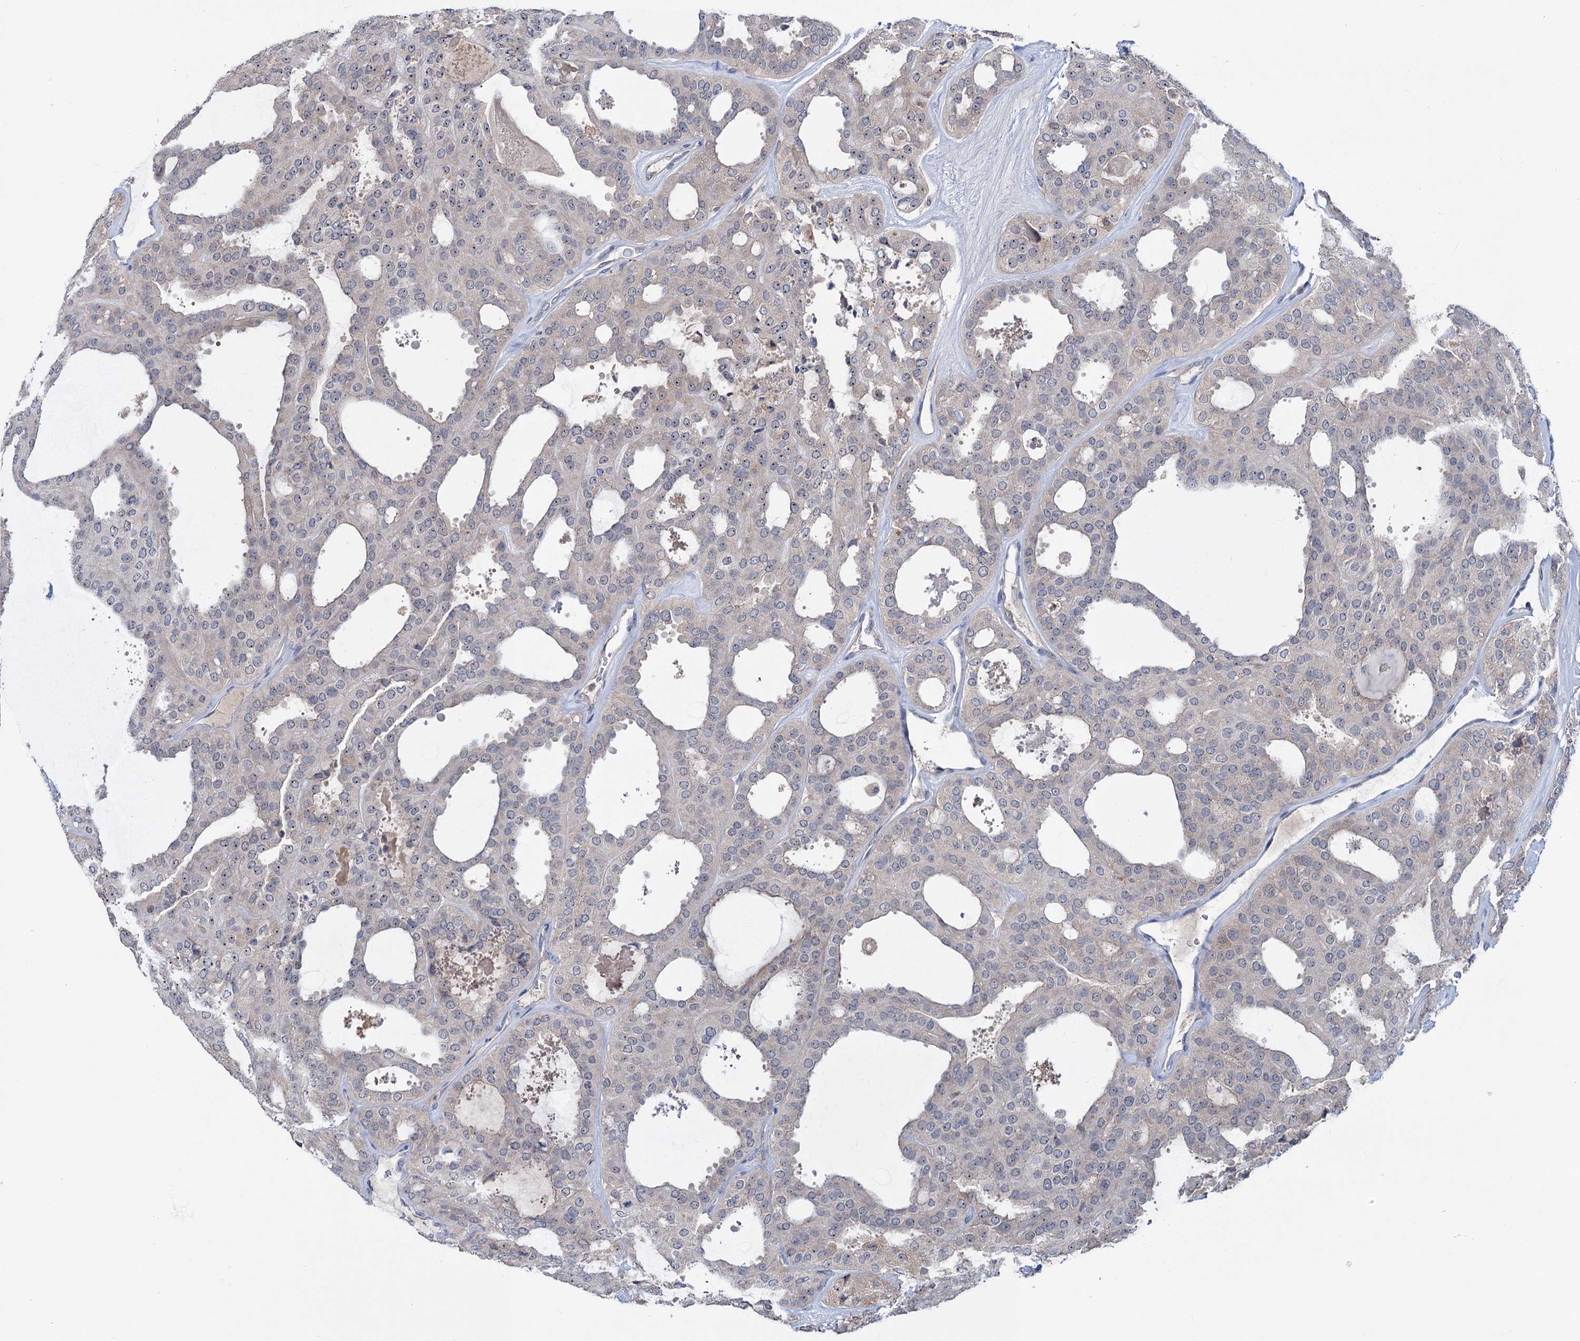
{"staining": {"intensity": "weak", "quantity": "<25%", "location": "nuclear"}, "tissue": "thyroid cancer", "cell_type": "Tumor cells", "image_type": "cancer", "snomed": [{"axis": "morphology", "description": "Follicular adenoma carcinoma, NOS"}, {"axis": "topography", "description": "Thyroid gland"}], "caption": "Immunohistochemistry photomicrograph of neoplastic tissue: human thyroid follicular adenoma carcinoma stained with DAB (3,3'-diaminobenzidine) shows no significant protein expression in tumor cells.", "gene": "HTR3B", "patient": {"sex": "male", "age": 75}}